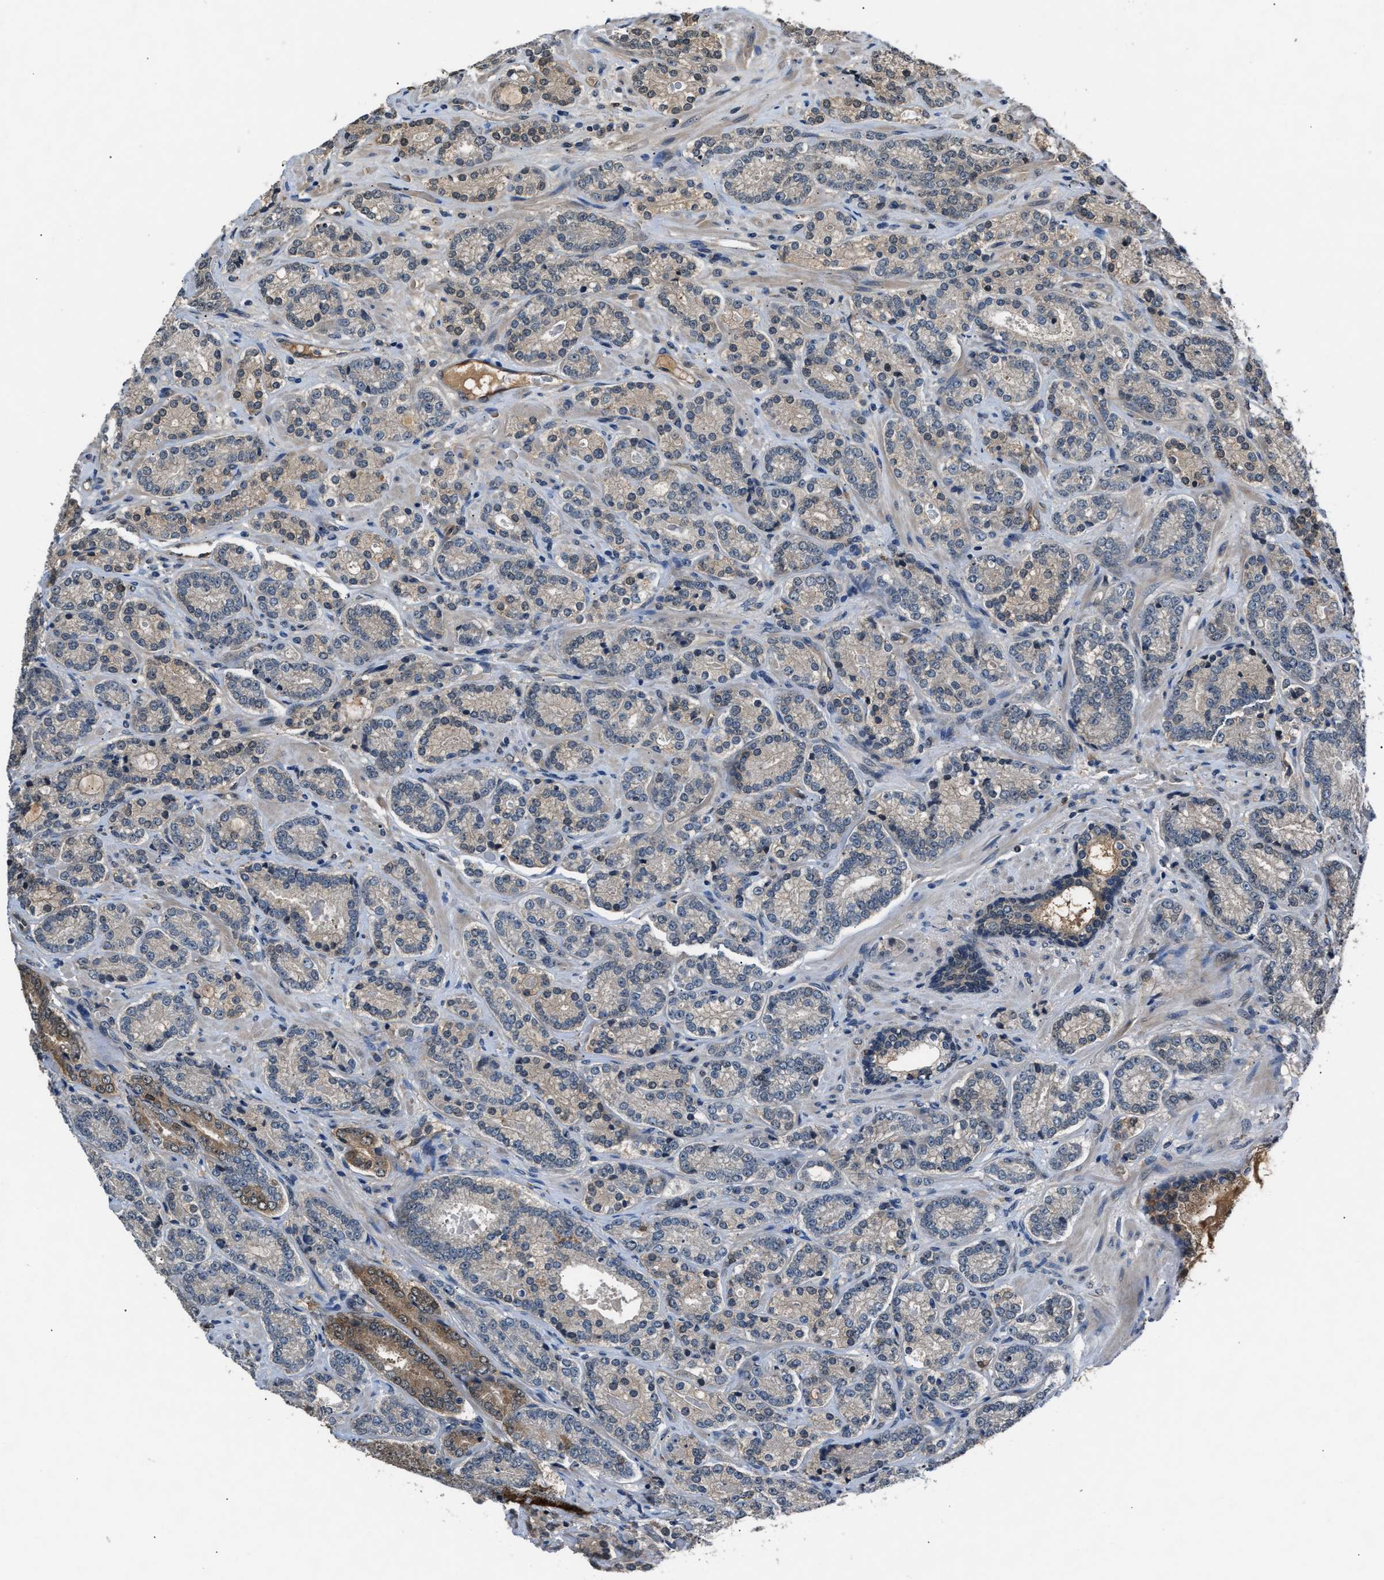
{"staining": {"intensity": "weak", "quantity": "<25%", "location": "cytoplasmic/membranous"}, "tissue": "prostate cancer", "cell_type": "Tumor cells", "image_type": "cancer", "snomed": [{"axis": "morphology", "description": "Adenocarcinoma, High grade"}, {"axis": "topography", "description": "Prostate"}], "caption": "This image is of prostate cancer (adenocarcinoma (high-grade)) stained with immunohistochemistry to label a protein in brown with the nuclei are counter-stained blue. There is no positivity in tumor cells.", "gene": "TP53I3", "patient": {"sex": "male", "age": 61}}